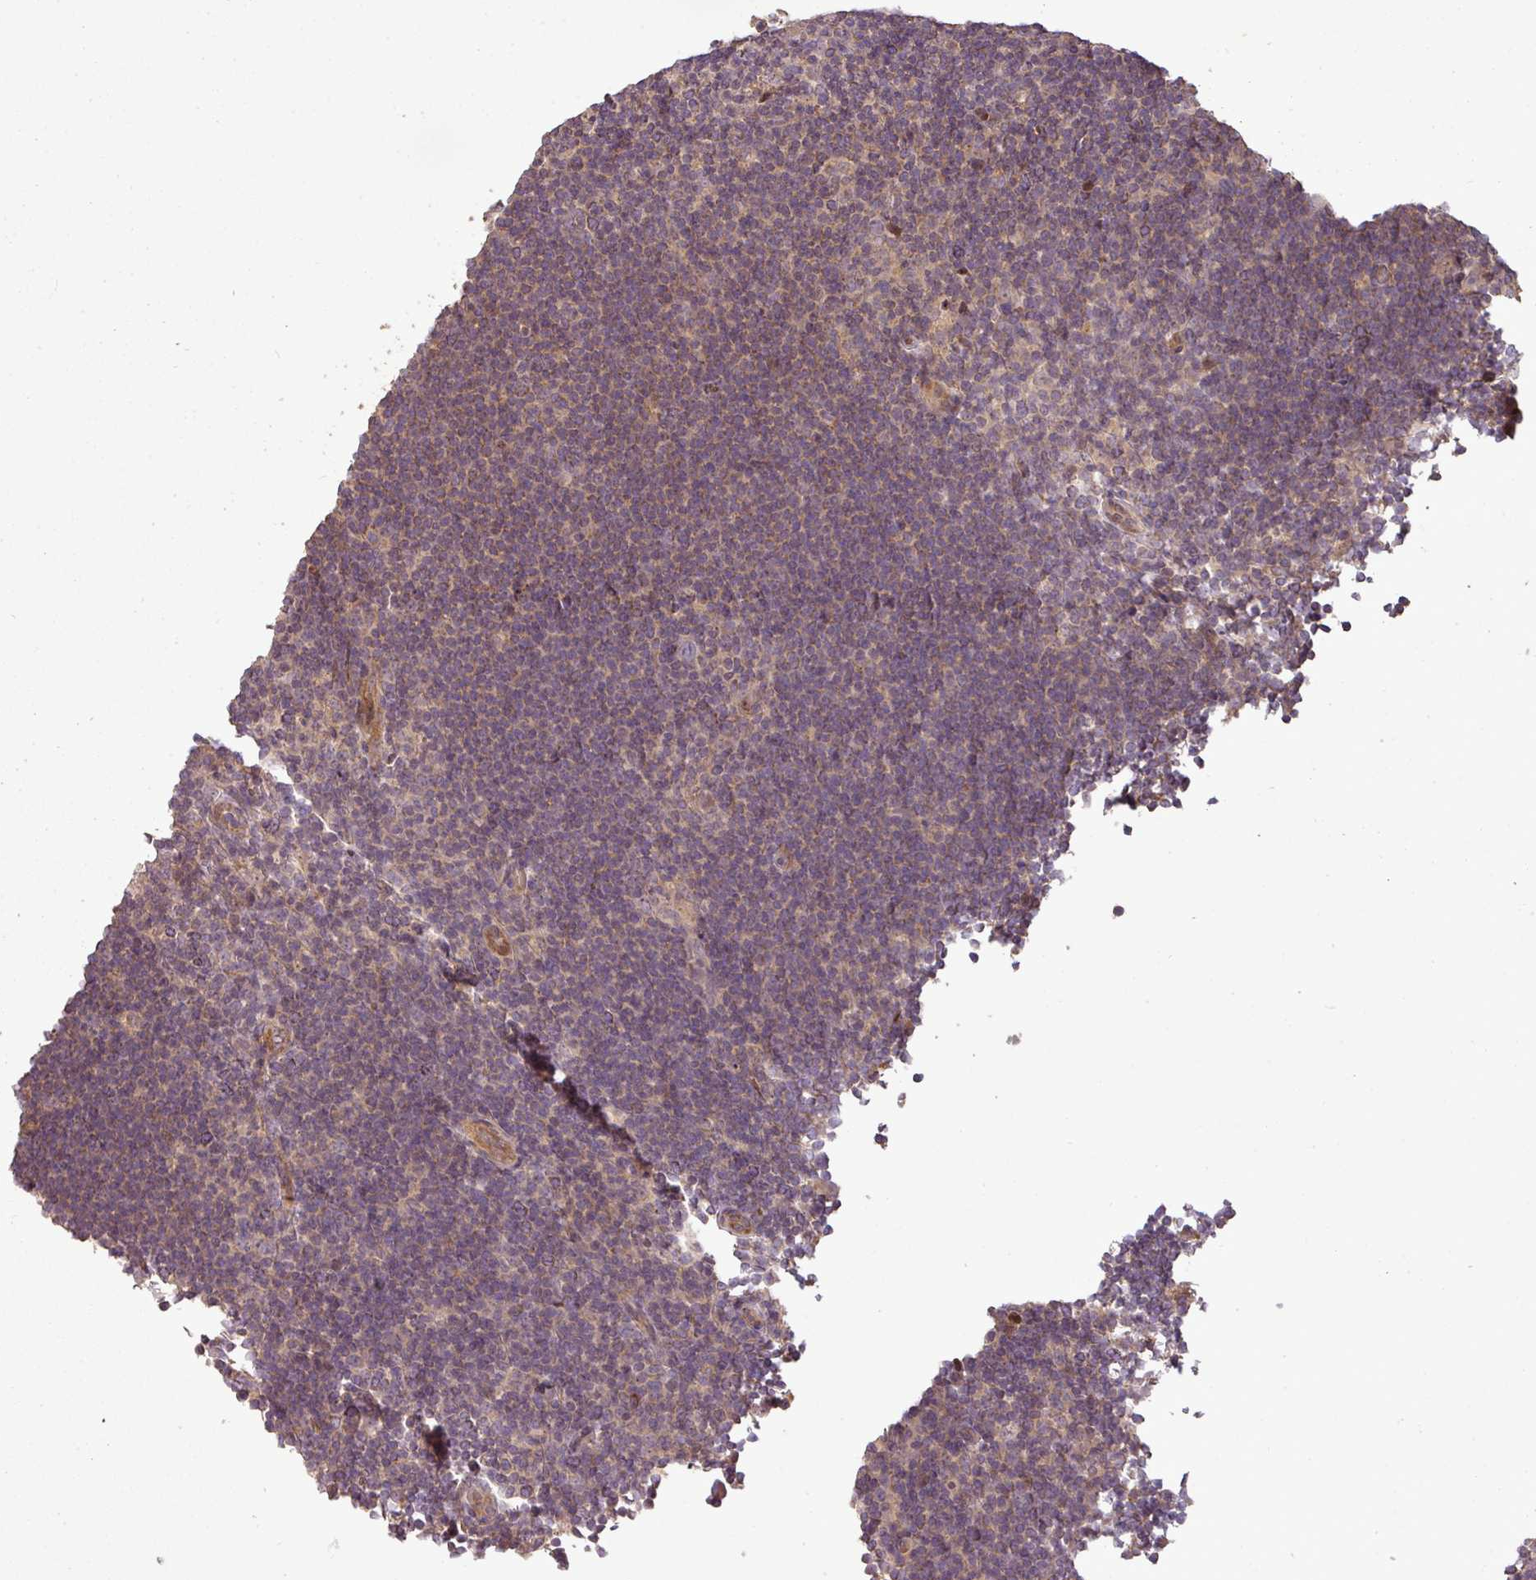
{"staining": {"intensity": "moderate", "quantity": "<25%", "location": "cytoplasmic/membranous"}, "tissue": "lymphoma", "cell_type": "Tumor cells", "image_type": "cancer", "snomed": [{"axis": "morphology", "description": "Hodgkin's disease, NOS"}, {"axis": "topography", "description": "Lymph node"}], "caption": "This histopathology image demonstrates immunohistochemistry staining of human lymphoma, with low moderate cytoplasmic/membranous staining in about <25% of tumor cells.", "gene": "FAIM", "patient": {"sex": "female", "age": 57}}